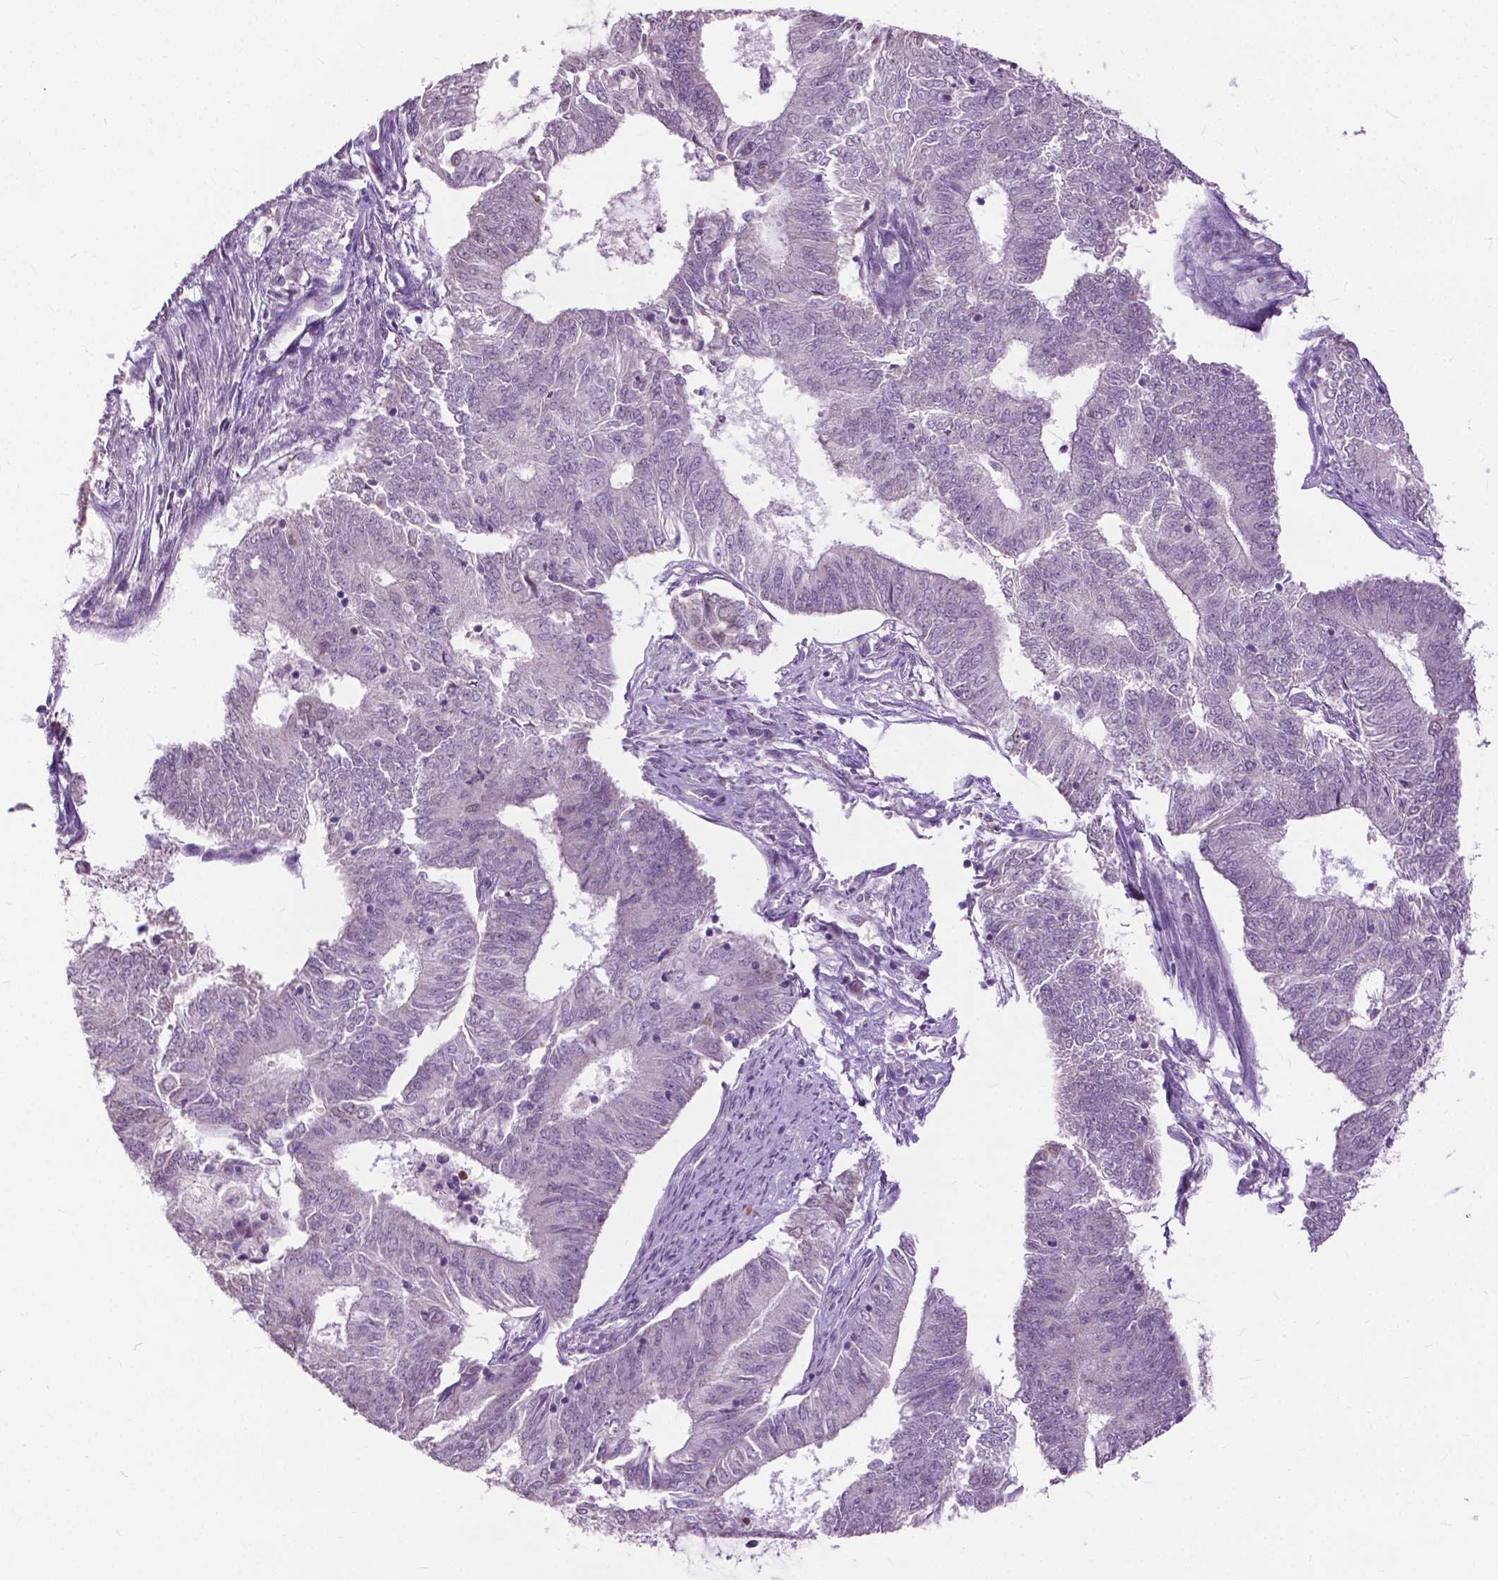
{"staining": {"intensity": "negative", "quantity": "none", "location": "none"}, "tissue": "endometrial cancer", "cell_type": "Tumor cells", "image_type": "cancer", "snomed": [{"axis": "morphology", "description": "Adenocarcinoma, NOS"}, {"axis": "topography", "description": "Endometrium"}], "caption": "High power microscopy photomicrograph of an immunohistochemistry (IHC) histopathology image of endometrial adenocarcinoma, revealing no significant staining in tumor cells.", "gene": "TTC9B", "patient": {"sex": "female", "age": 62}}